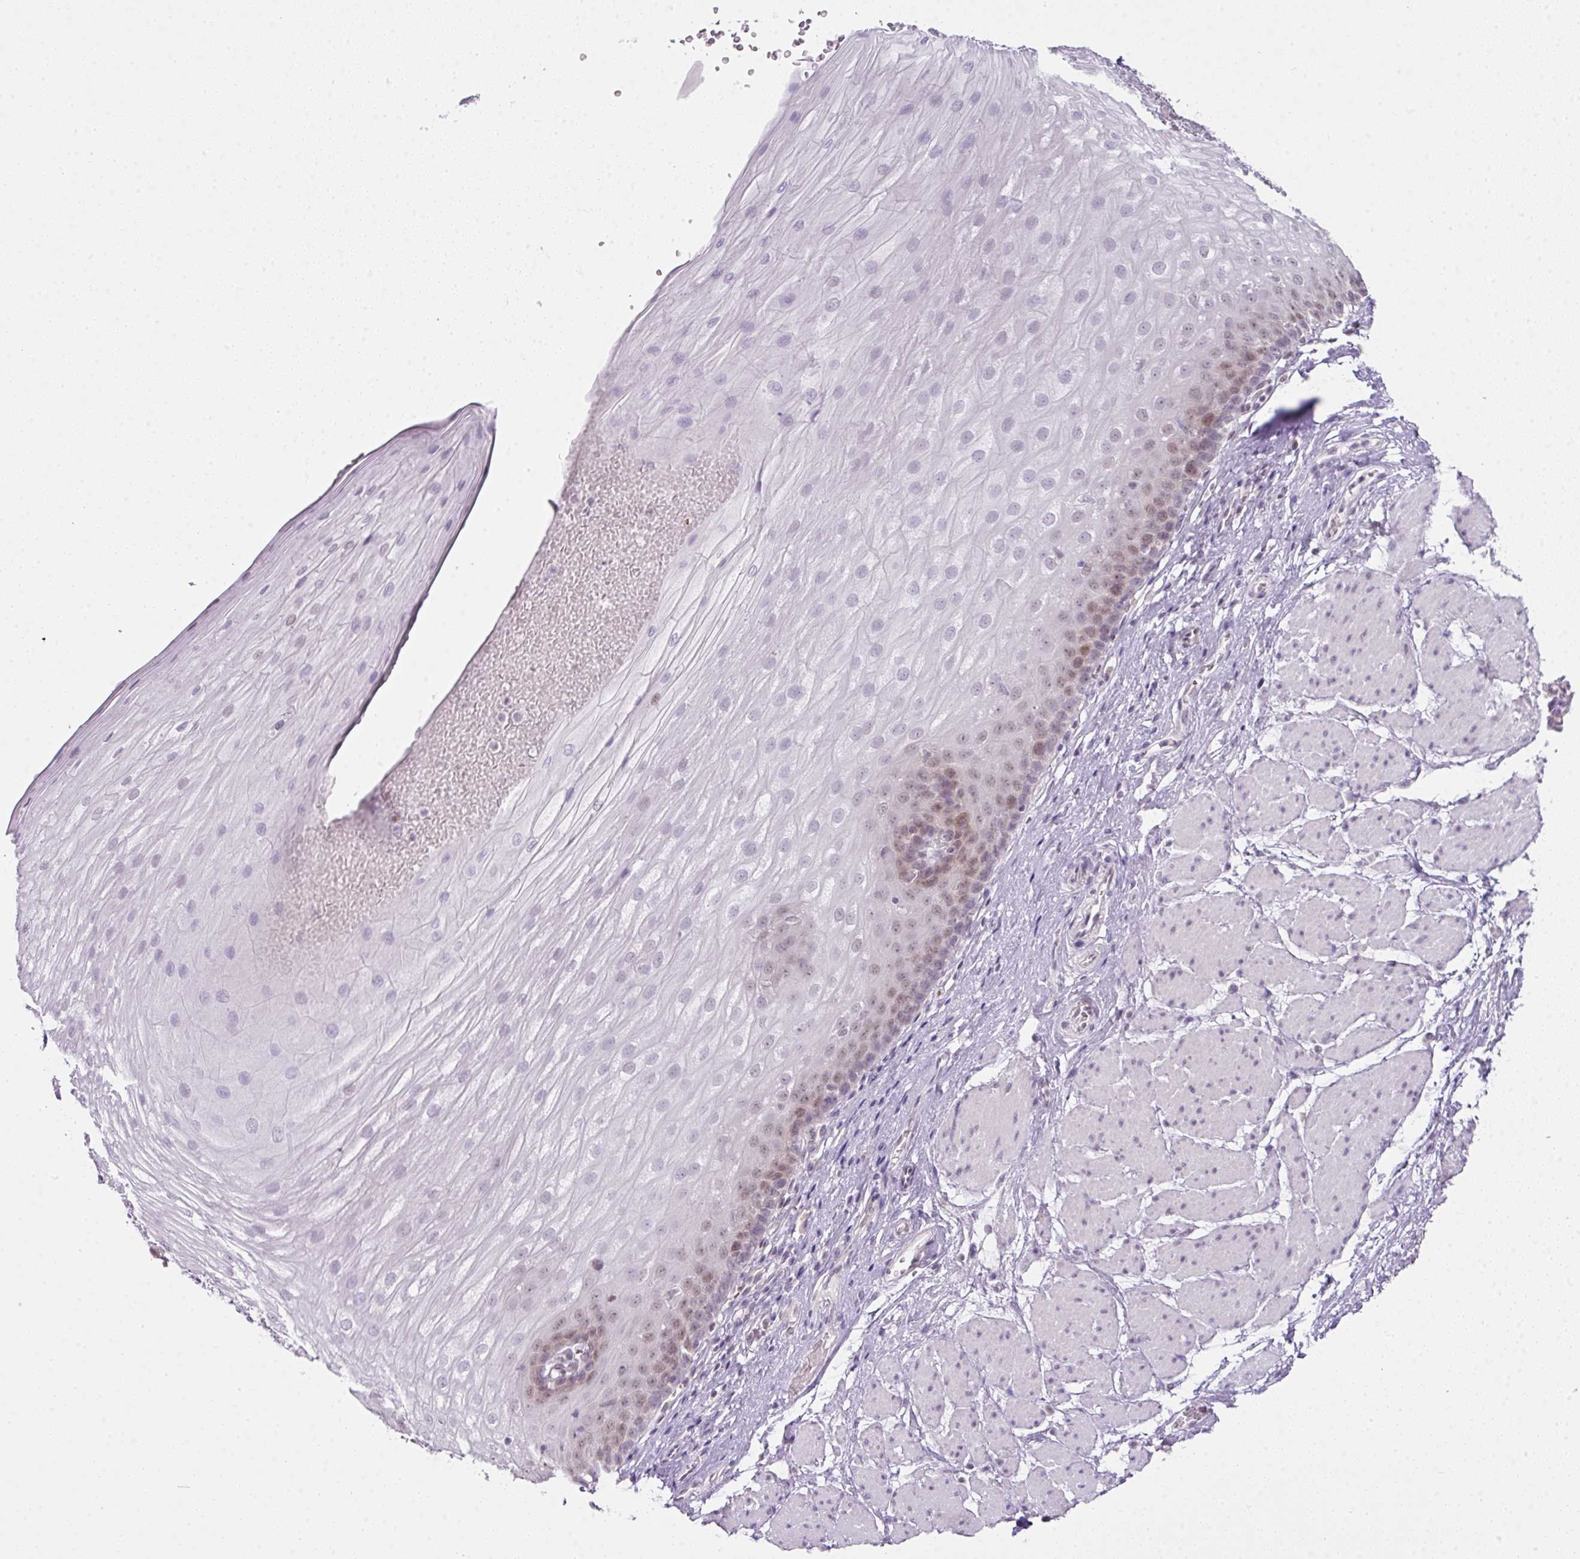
{"staining": {"intensity": "moderate", "quantity": "25%-75%", "location": "nuclear"}, "tissue": "esophagus", "cell_type": "Squamous epithelial cells", "image_type": "normal", "snomed": [{"axis": "morphology", "description": "Normal tissue, NOS"}, {"axis": "topography", "description": "Esophagus"}], "caption": "IHC (DAB) staining of benign esophagus displays moderate nuclear protein staining in approximately 25%-75% of squamous epithelial cells. The staining is performed using DAB brown chromogen to label protein expression. The nuclei are counter-stained blue using hematoxylin.", "gene": "FAM32A", "patient": {"sex": "male", "age": 69}}